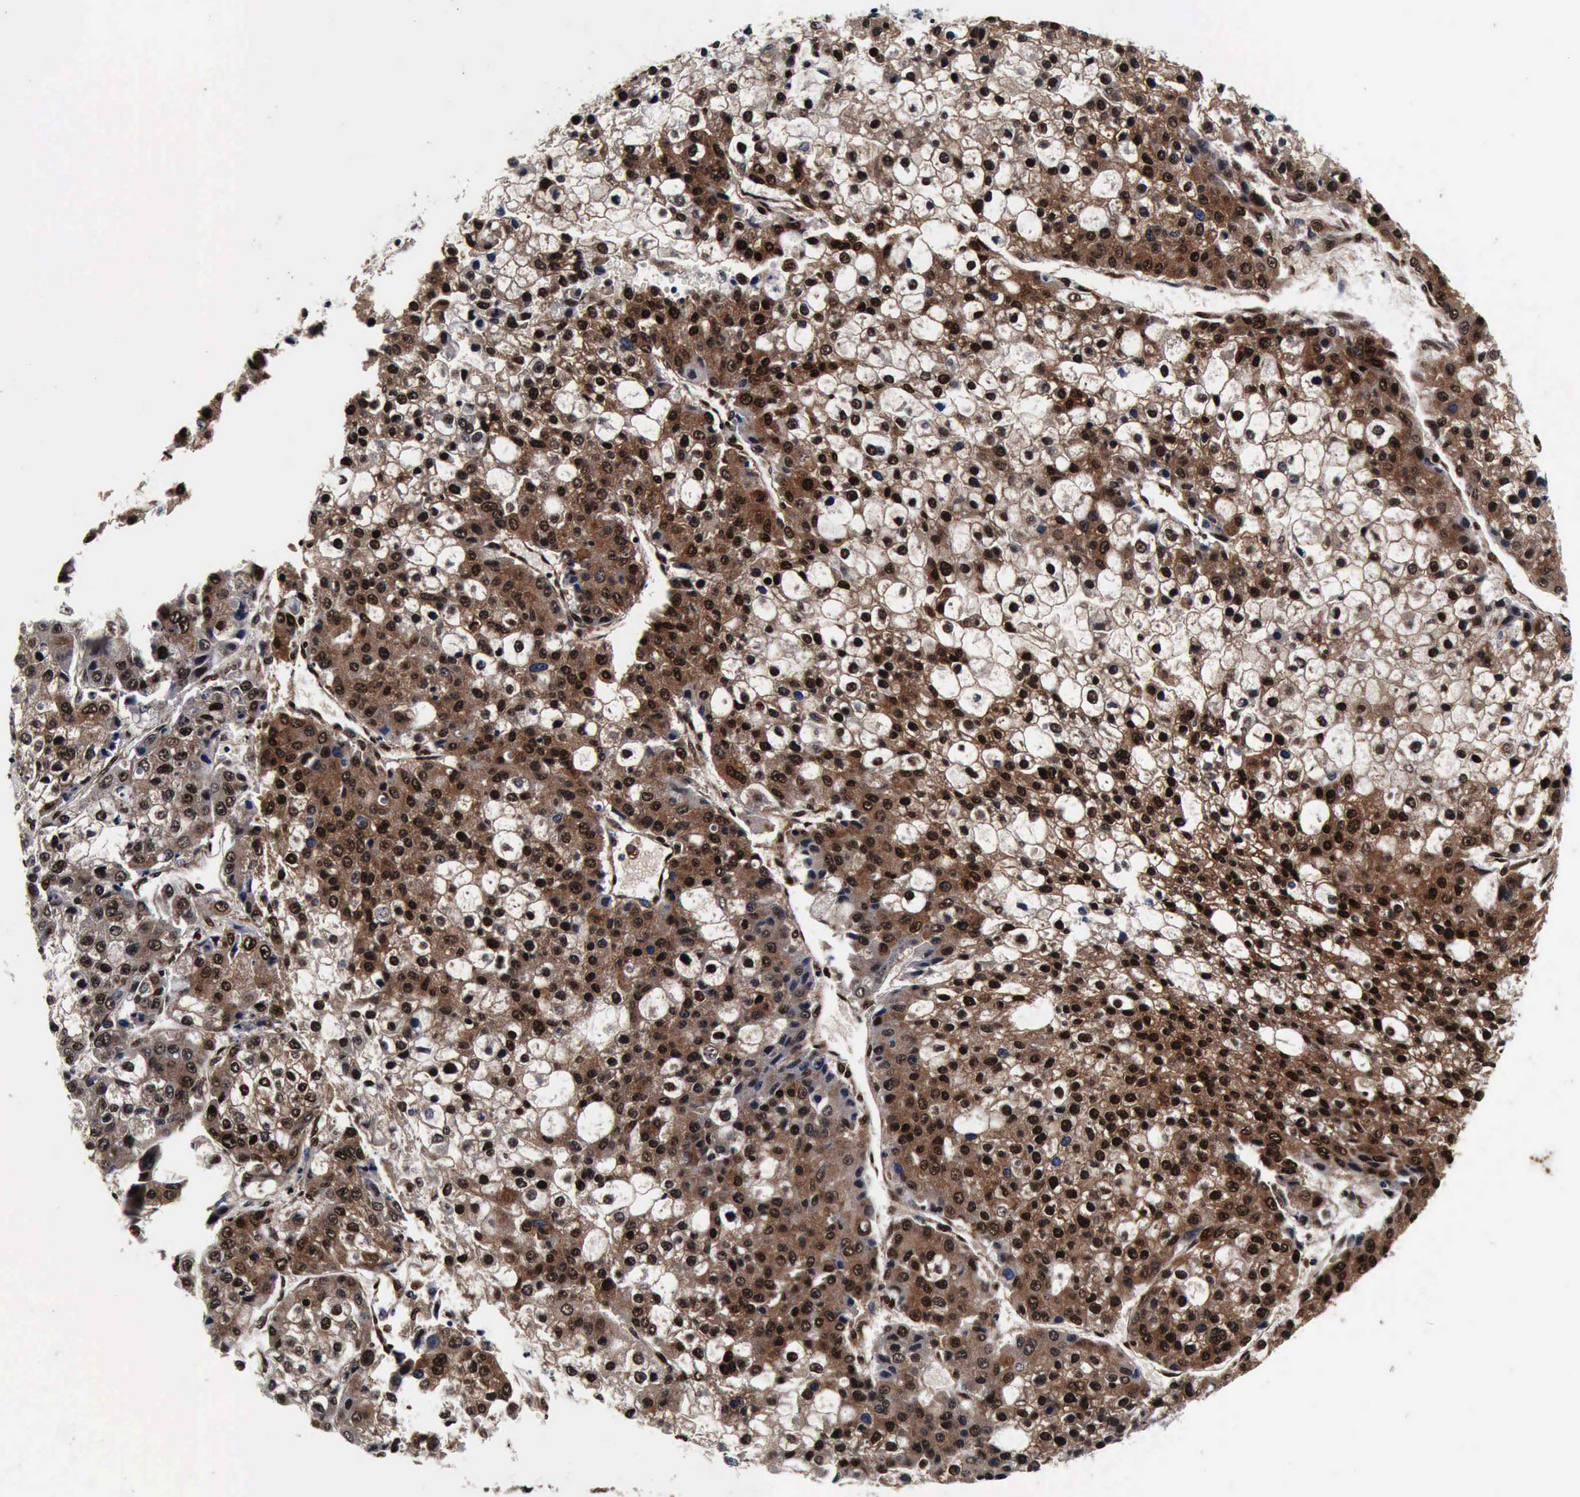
{"staining": {"intensity": "moderate", "quantity": ">75%", "location": "cytoplasmic/membranous,nuclear"}, "tissue": "liver cancer", "cell_type": "Tumor cells", "image_type": "cancer", "snomed": [{"axis": "morphology", "description": "Carcinoma, Hepatocellular, NOS"}, {"axis": "topography", "description": "Liver"}], "caption": "Immunohistochemistry (IHC) (DAB) staining of human liver hepatocellular carcinoma shows moderate cytoplasmic/membranous and nuclear protein expression in approximately >75% of tumor cells.", "gene": "UBC", "patient": {"sex": "female", "age": 66}}